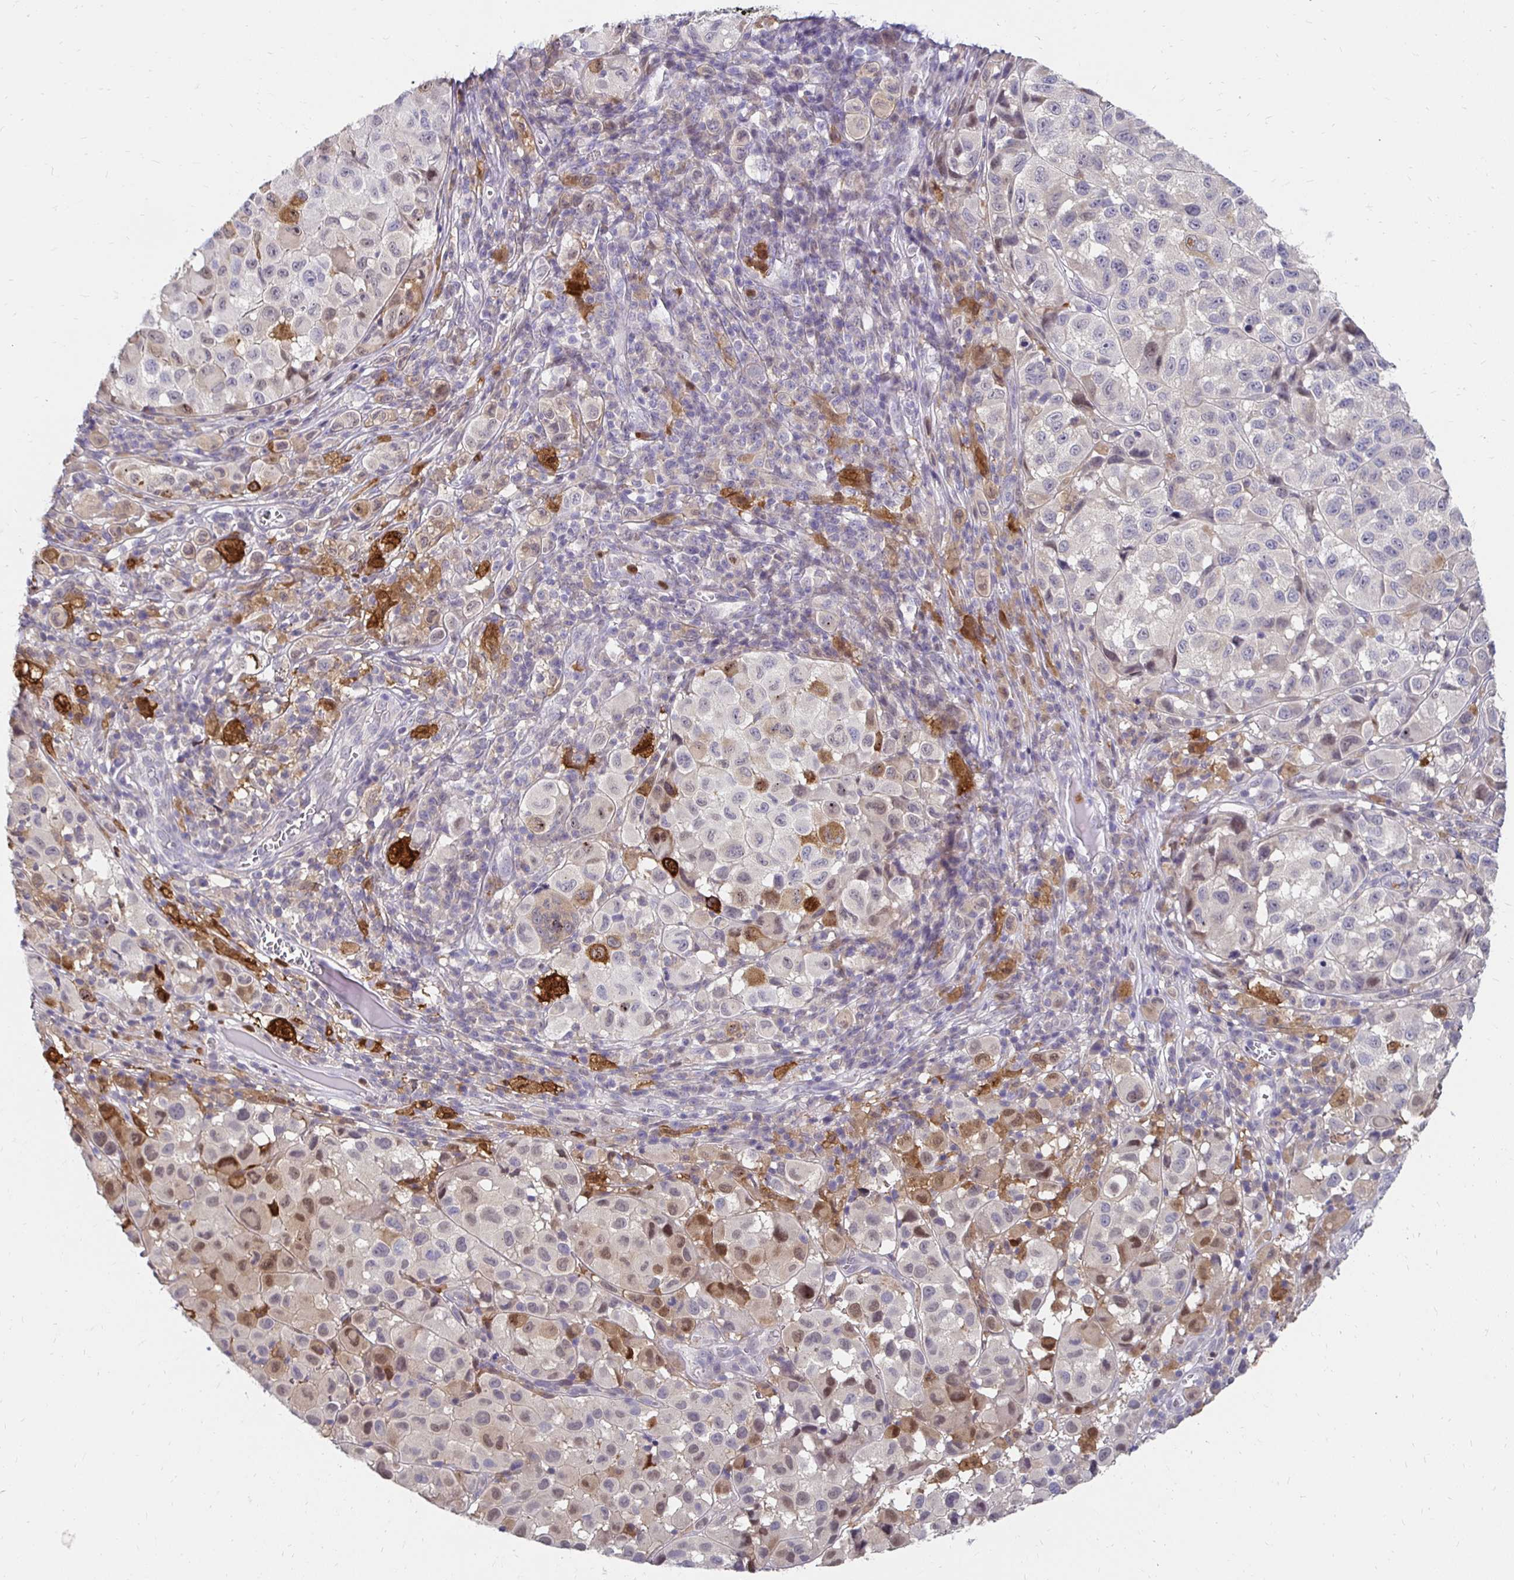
{"staining": {"intensity": "weak", "quantity": "<25%", "location": "cytoplasmic/membranous,nuclear"}, "tissue": "melanoma", "cell_type": "Tumor cells", "image_type": "cancer", "snomed": [{"axis": "morphology", "description": "Malignant melanoma, NOS"}, {"axis": "topography", "description": "Skin"}], "caption": "Histopathology image shows no significant protein expression in tumor cells of melanoma.", "gene": "PADI2", "patient": {"sex": "male", "age": 93}}